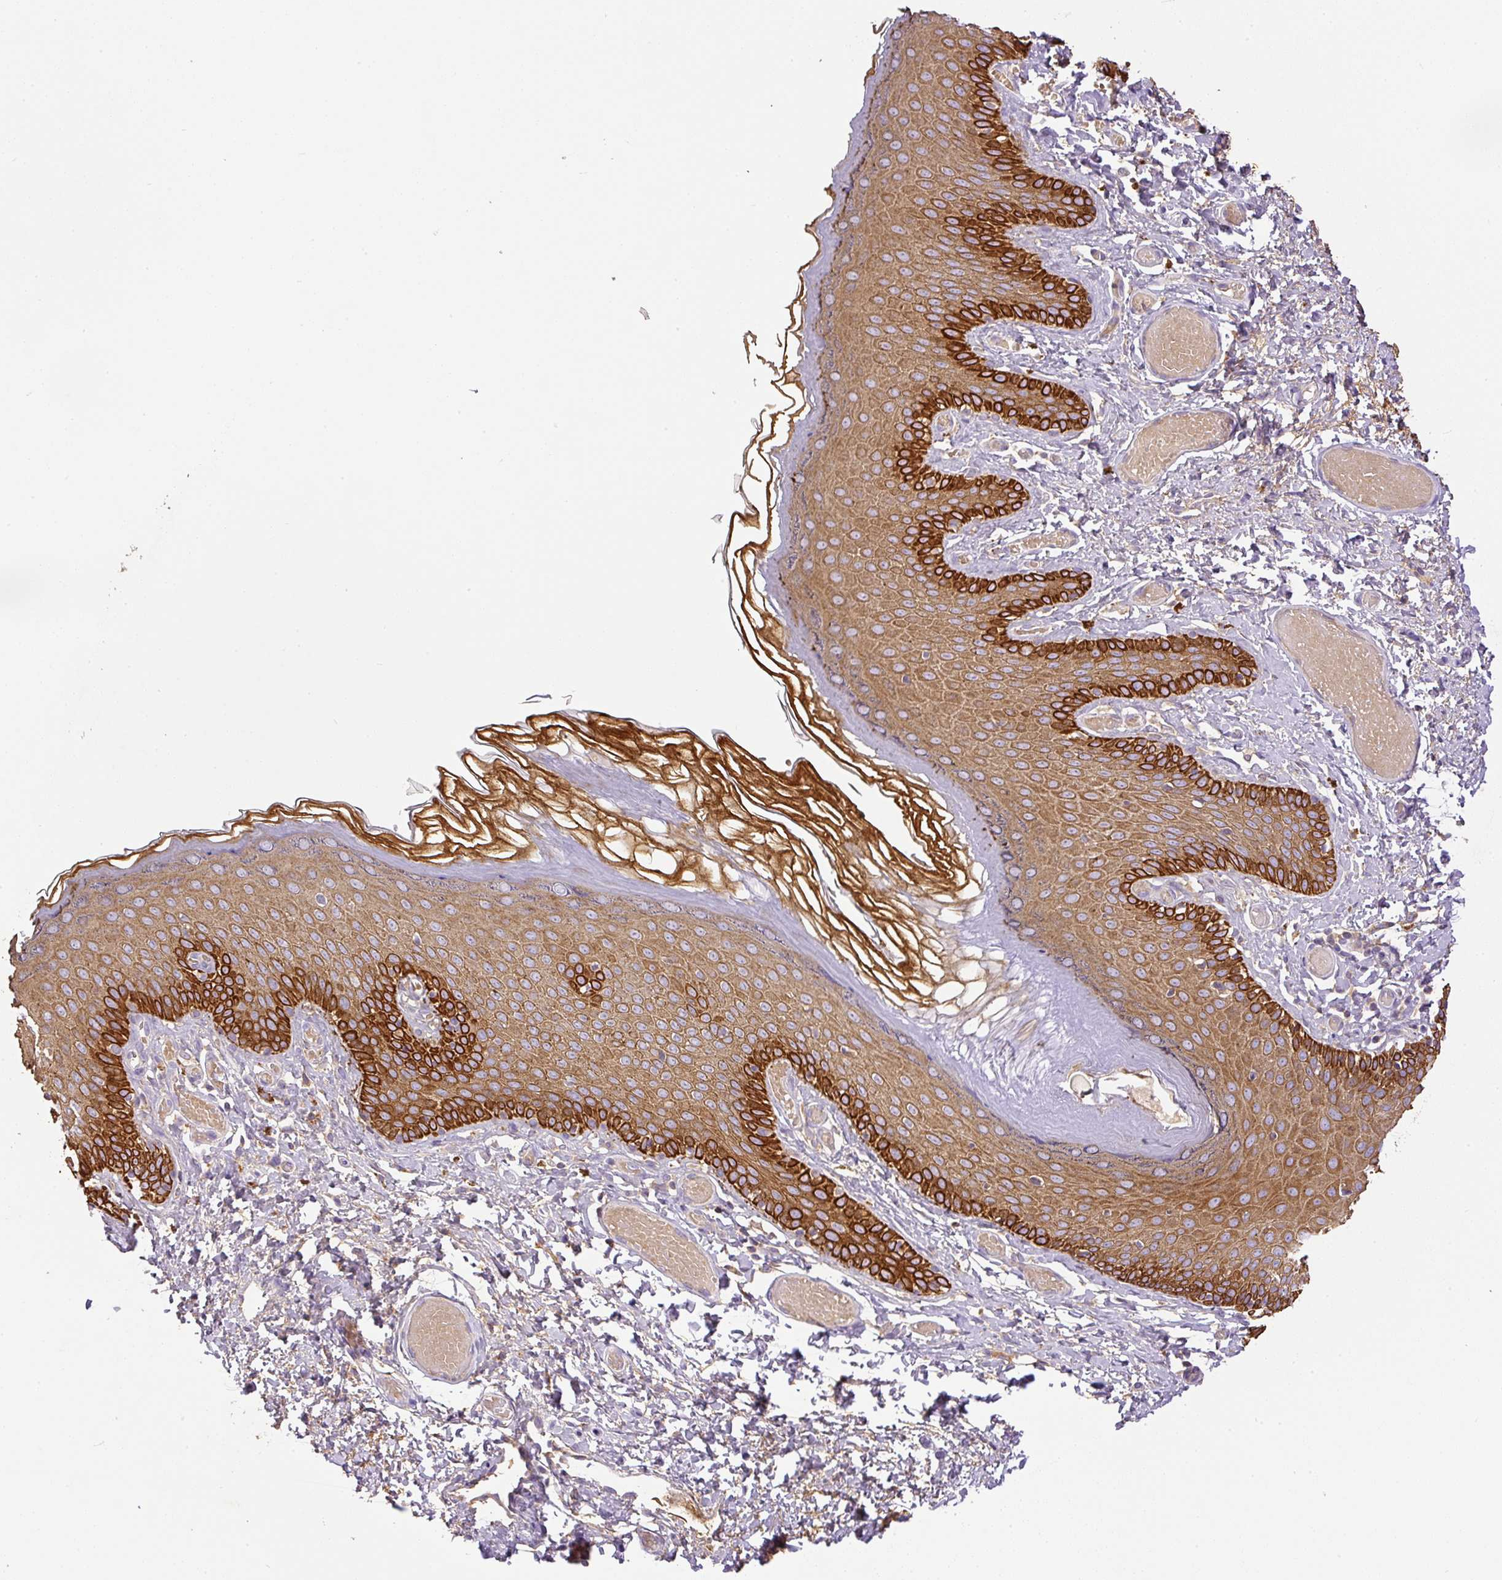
{"staining": {"intensity": "strong", "quantity": "25%-75%", "location": "cytoplasmic/membranous"}, "tissue": "skin", "cell_type": "Epidermal cells", "image_type": "normal", "snomed": [{"axis": "morphology", "description": "Normal tissue, NOS"}, {"axis": "topography", "description": "Anal"}], "caption": "Strong cytoplasmic/membranous expression is appreciated in approximately 25%-75% of epidermal cells in benign skin. The protein of interest is stained brown, and the nuclei are stained in blue (DAB (3,3'-diaminobenzidine) IHC with brightfield microscopy, high magnification).", "gene": "DAPK1", "patient": {"sex": "female", "age": 40}}